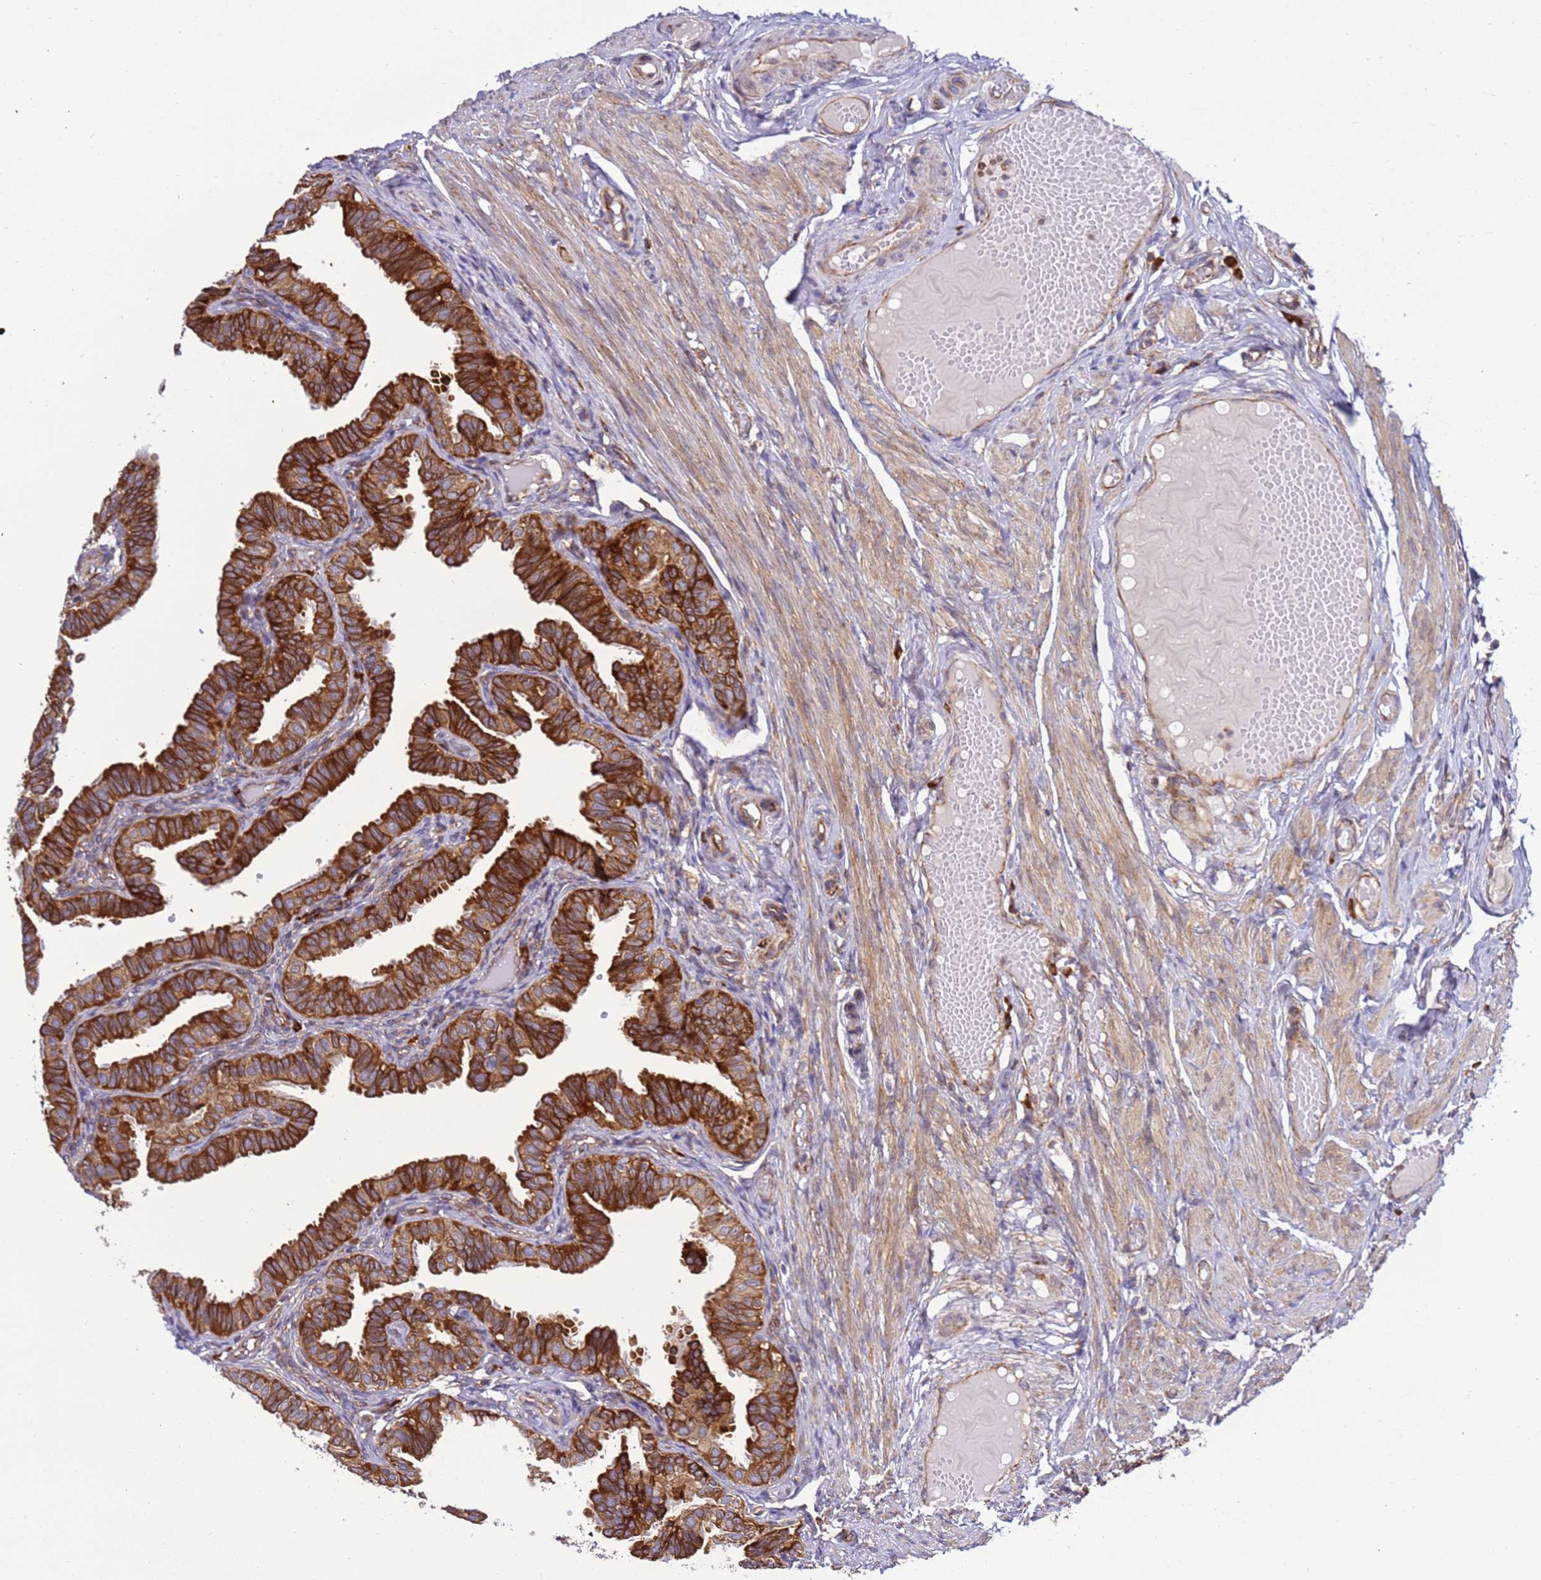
{"staining": {"intensity": "strong", "quantity": ">75%", "location": "cytoplasmic/membranous"}, "tissue": "fallopian tube", "cell_type": "Glandular cells", "image_type": "normal", "snomed": [{"axis": "morphology", "description": "Normal tissue, NOS"}, {"axis": "topography", "description": "Fallopian tube"}], "caption": "Protein staining displays strong cytoplasmic/membranous staining in about >75% of glandular cells in benign fallopian tube.", "gene": "RPL36", "patient": {"sex": "female", "age": 39}}